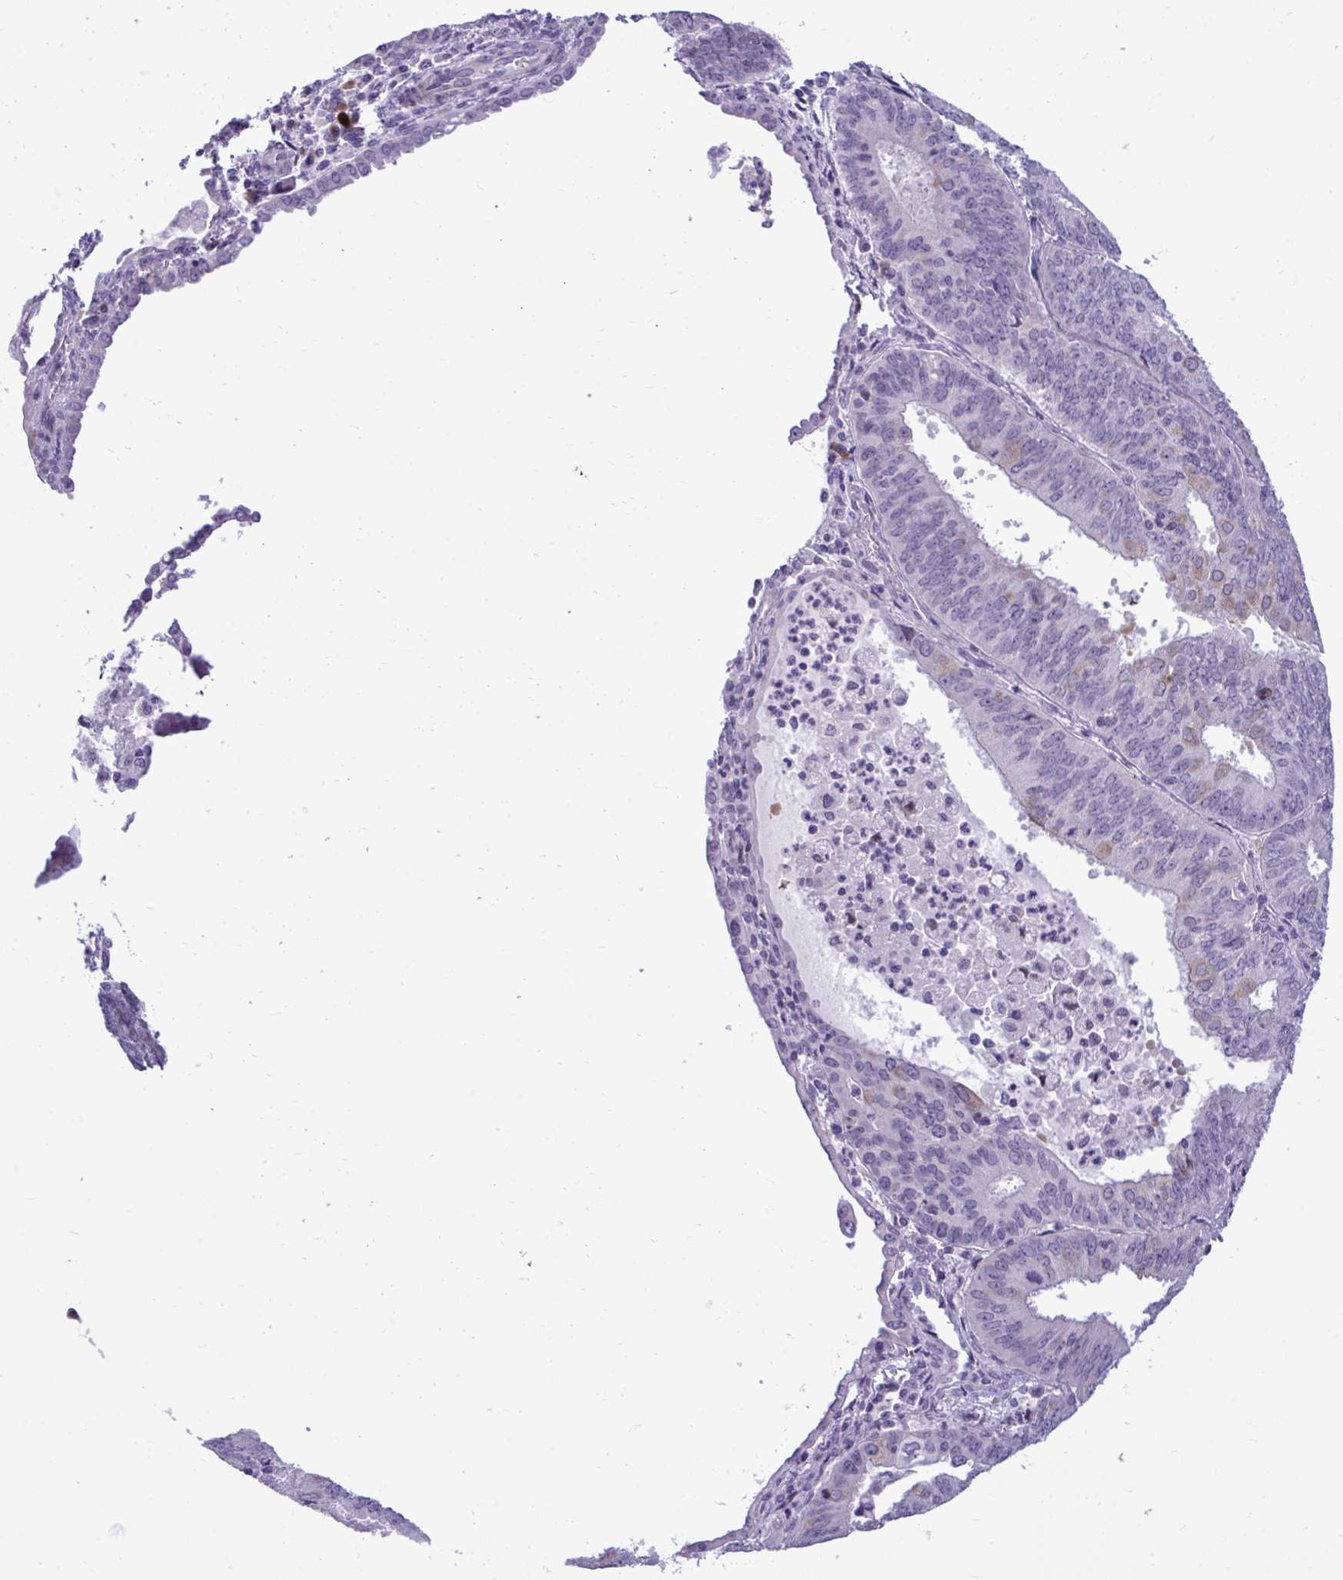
{"staining": {"intensity": "weak", "quantity": "<25%", "location": "cytoplasmic/membranous"}, "tissue": "cervical cancer", "cell_type": "Tumor cells", "image_type": "cancer", "snomed": [{"axis": "morphology", "description": "Adenocarcinoma, NOS"}, {"axis": "topography", "description": "Cervix"}], "caption": "High magnification brightfield microscopy of cervical adenocarcinoma stained with DAB (3,3'-diaminobenzidine) (brown) and counterstained with hematoxylin (blue): tumor cells show no significant expression. (DAB (3,3'-diaminobenzidine) IHC visualized using brightfield microscopy, high magnification).", "gene": "SPAG1", "patient": {"sex": "female", "age": 56}}